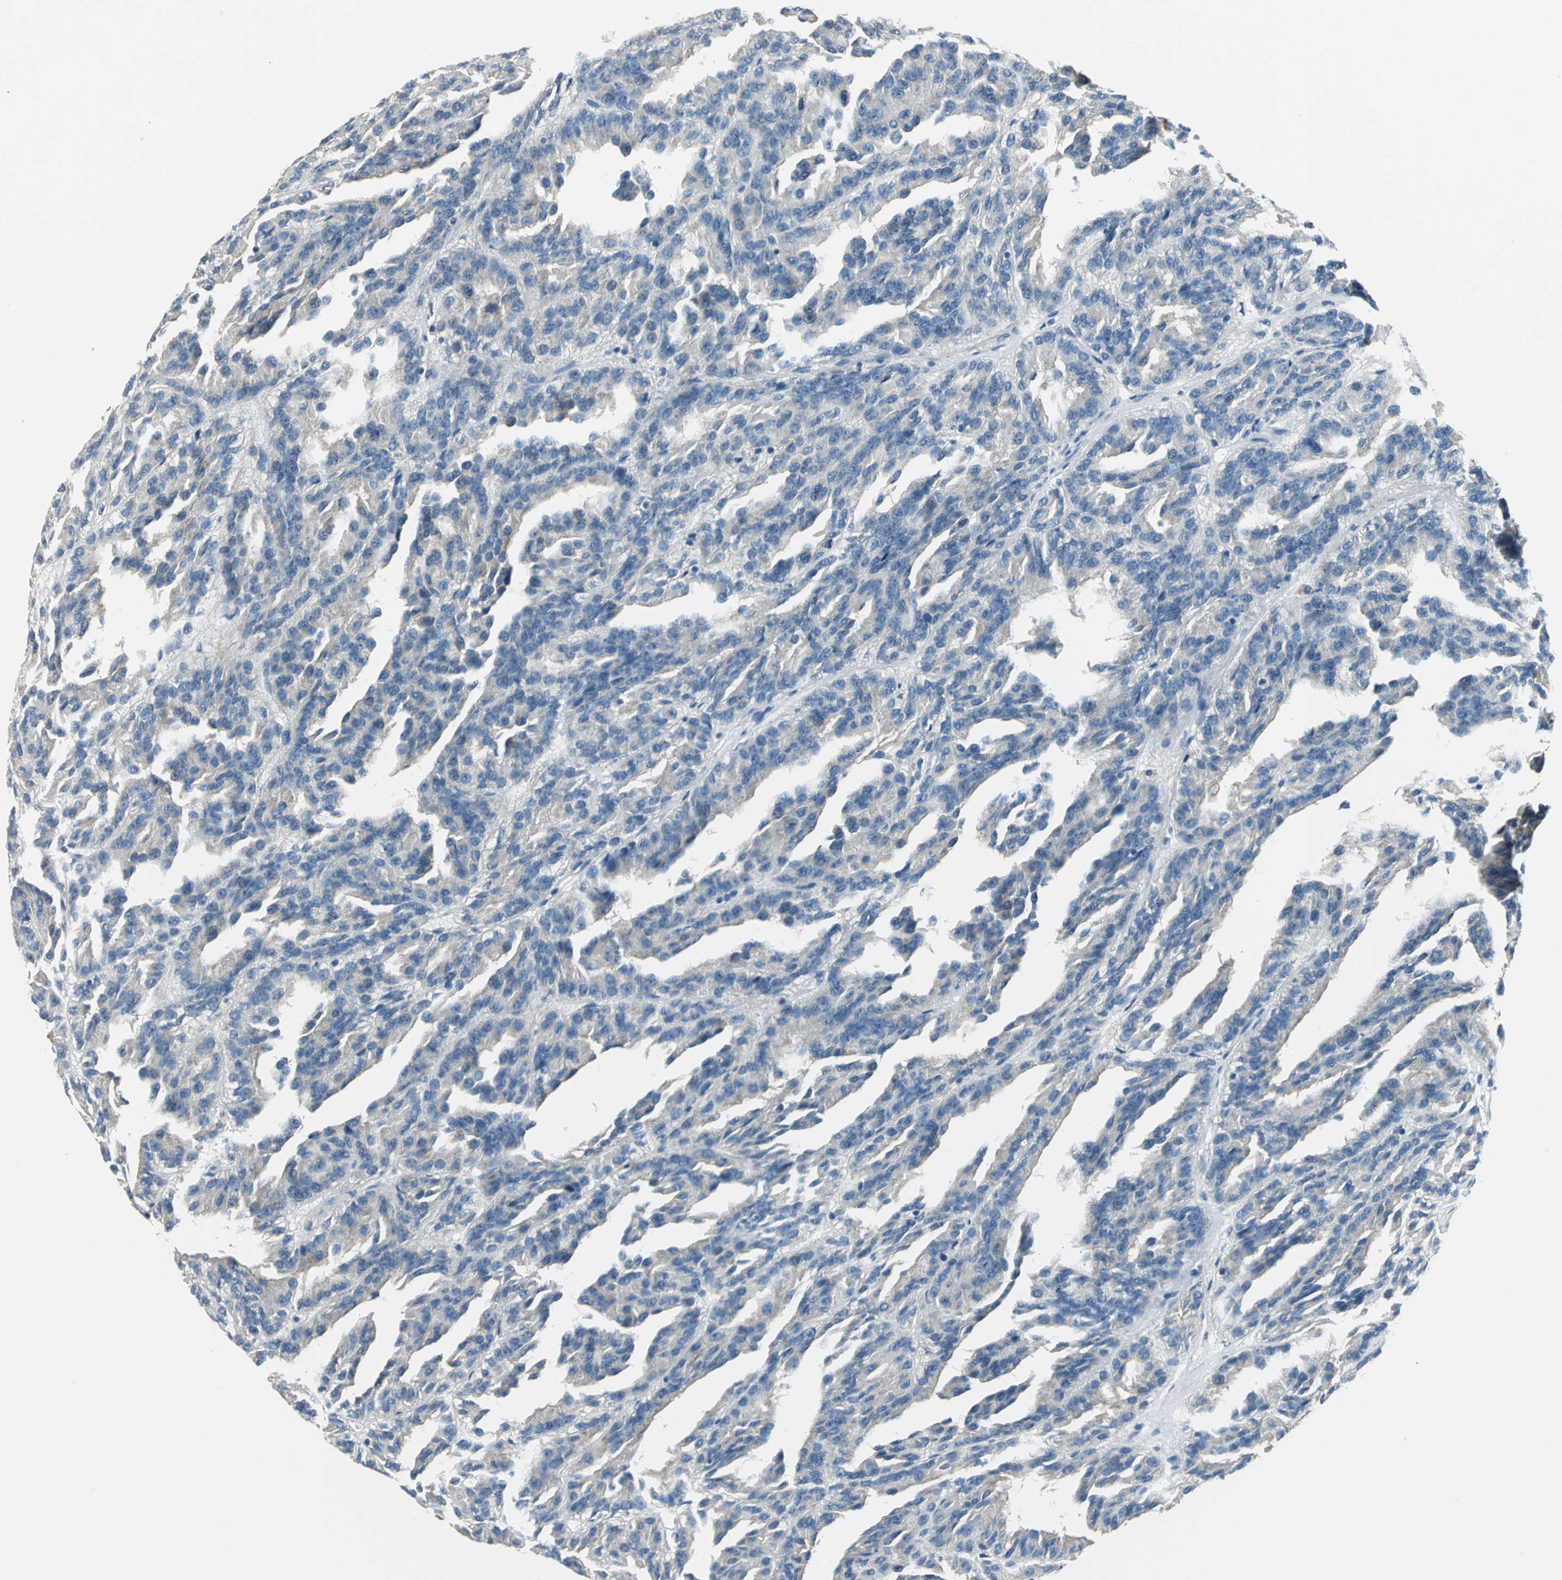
{"staining": {"intensity": "weak", "quantity": "25%-75%", "location": "cytoplasmic/membranous"}, "tissue": "renal cancer", "cell_type": "Tumor cells", "image_type": "cancer", "snomed": [{"axis": "morphology", "description": "Adenocarcinoma, NOS"}, {"axis": "topography", "description": "Kidney"}], "caption": "Protein expression analysis of human renal cancer (adenocarcinoma) reveals weak cytoplasmic/membranous positivity in about 25%-75% of tumor cells.", "gene": "SLC16A7", "patient": {"sex": "male", "age": 46}}